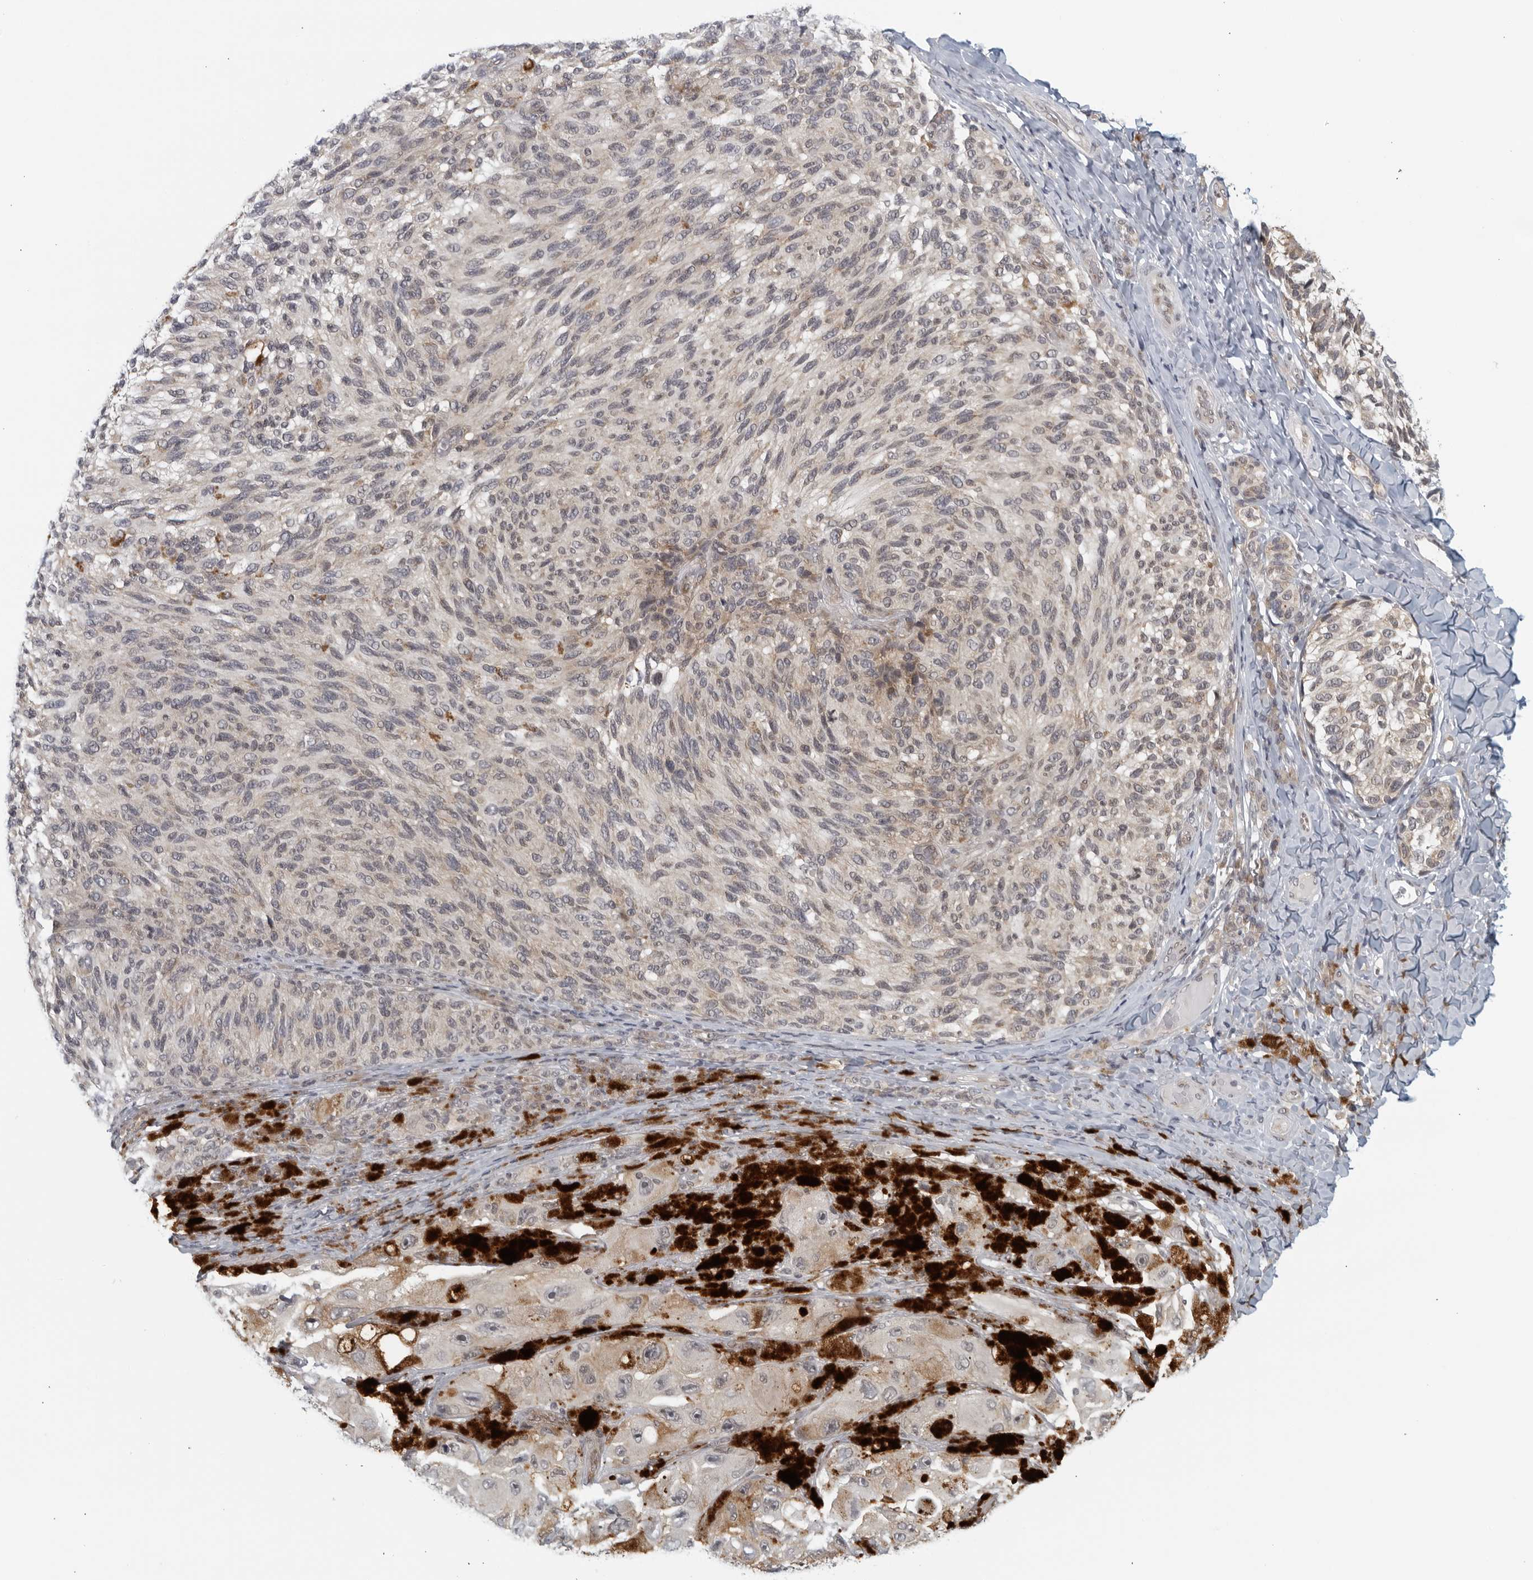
{"staining": {"intensity": "negative", "quantity": "none", "location": "none"}, "tissue": "melanoma", "cell_type": "Tumor cells", "image_type": "cancer", "snomed": [{"axis": "morphology", "description": "Malignant melanoma, NOS"}, {"axis": "topography", "description": "Skin"}], "caption": "Immunohistochemistry (IHC) image of neoplastic tissue: melanoma stained with DAB shows no significant protein staining in tumor cells.", "gene": "RC3H1", "patient": {"sex": "female", "age": 73}}